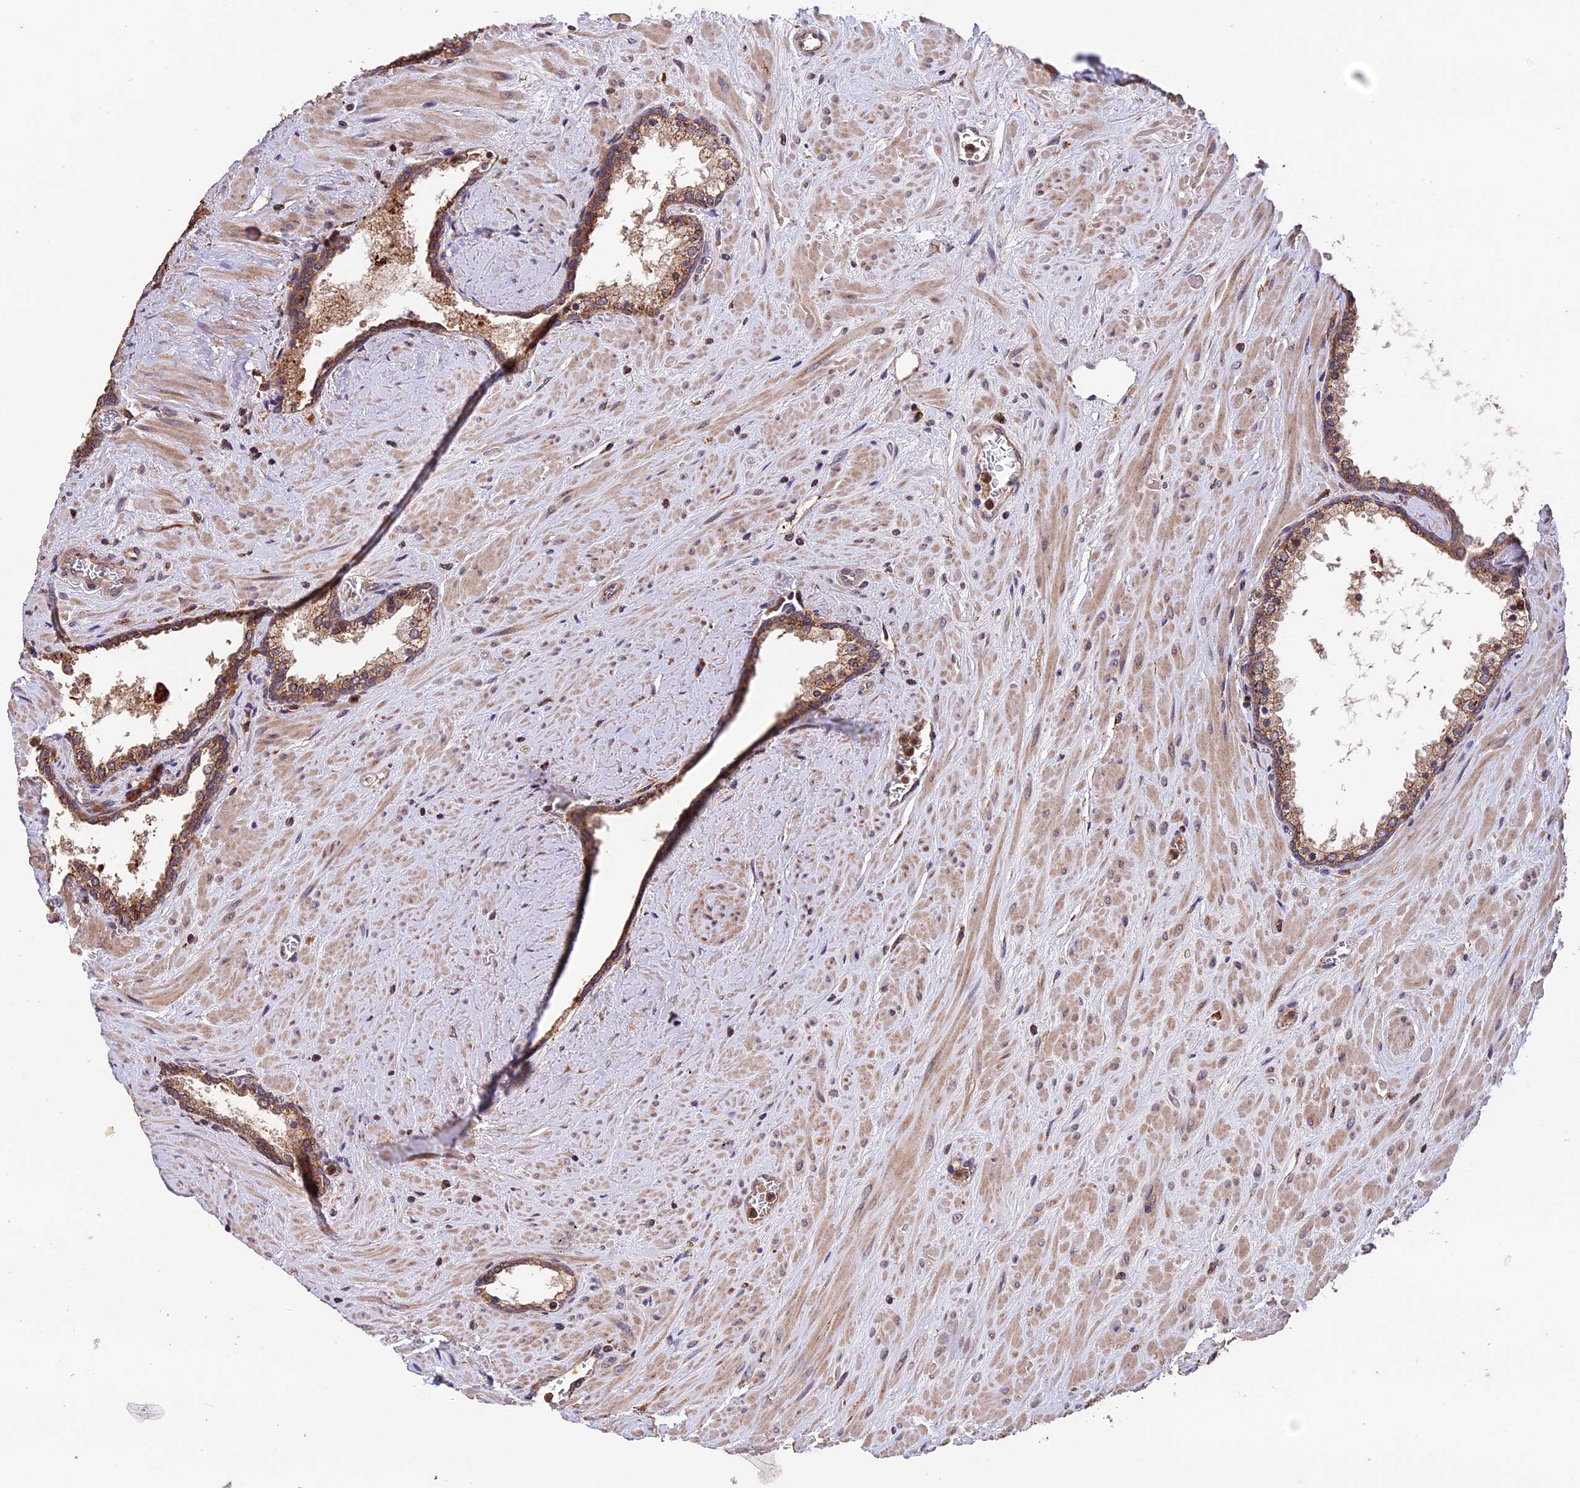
{"staining": {"intensity": "moderate", "quantity": ">75%", "location": "cytoplasmic/membranous"}, "tissue": "prostate cancer", "cell_type": "Tumor cells", "image_type": "cancer", "snomed": [{"axis": "morphology", "description": "Adenocarcinoma, High grade"}, {"axis": "topography", "description": "Prostate"}], "caption": "Prostate cancer (adenocarcinoma (high-grade)) stained for a protein (brown) displays moderate cytoplasmic/membranous positive expression in about >75% of tumor cells.", "gene": "PKD2L2", "patient": {"sex": "male", "age": 64}}